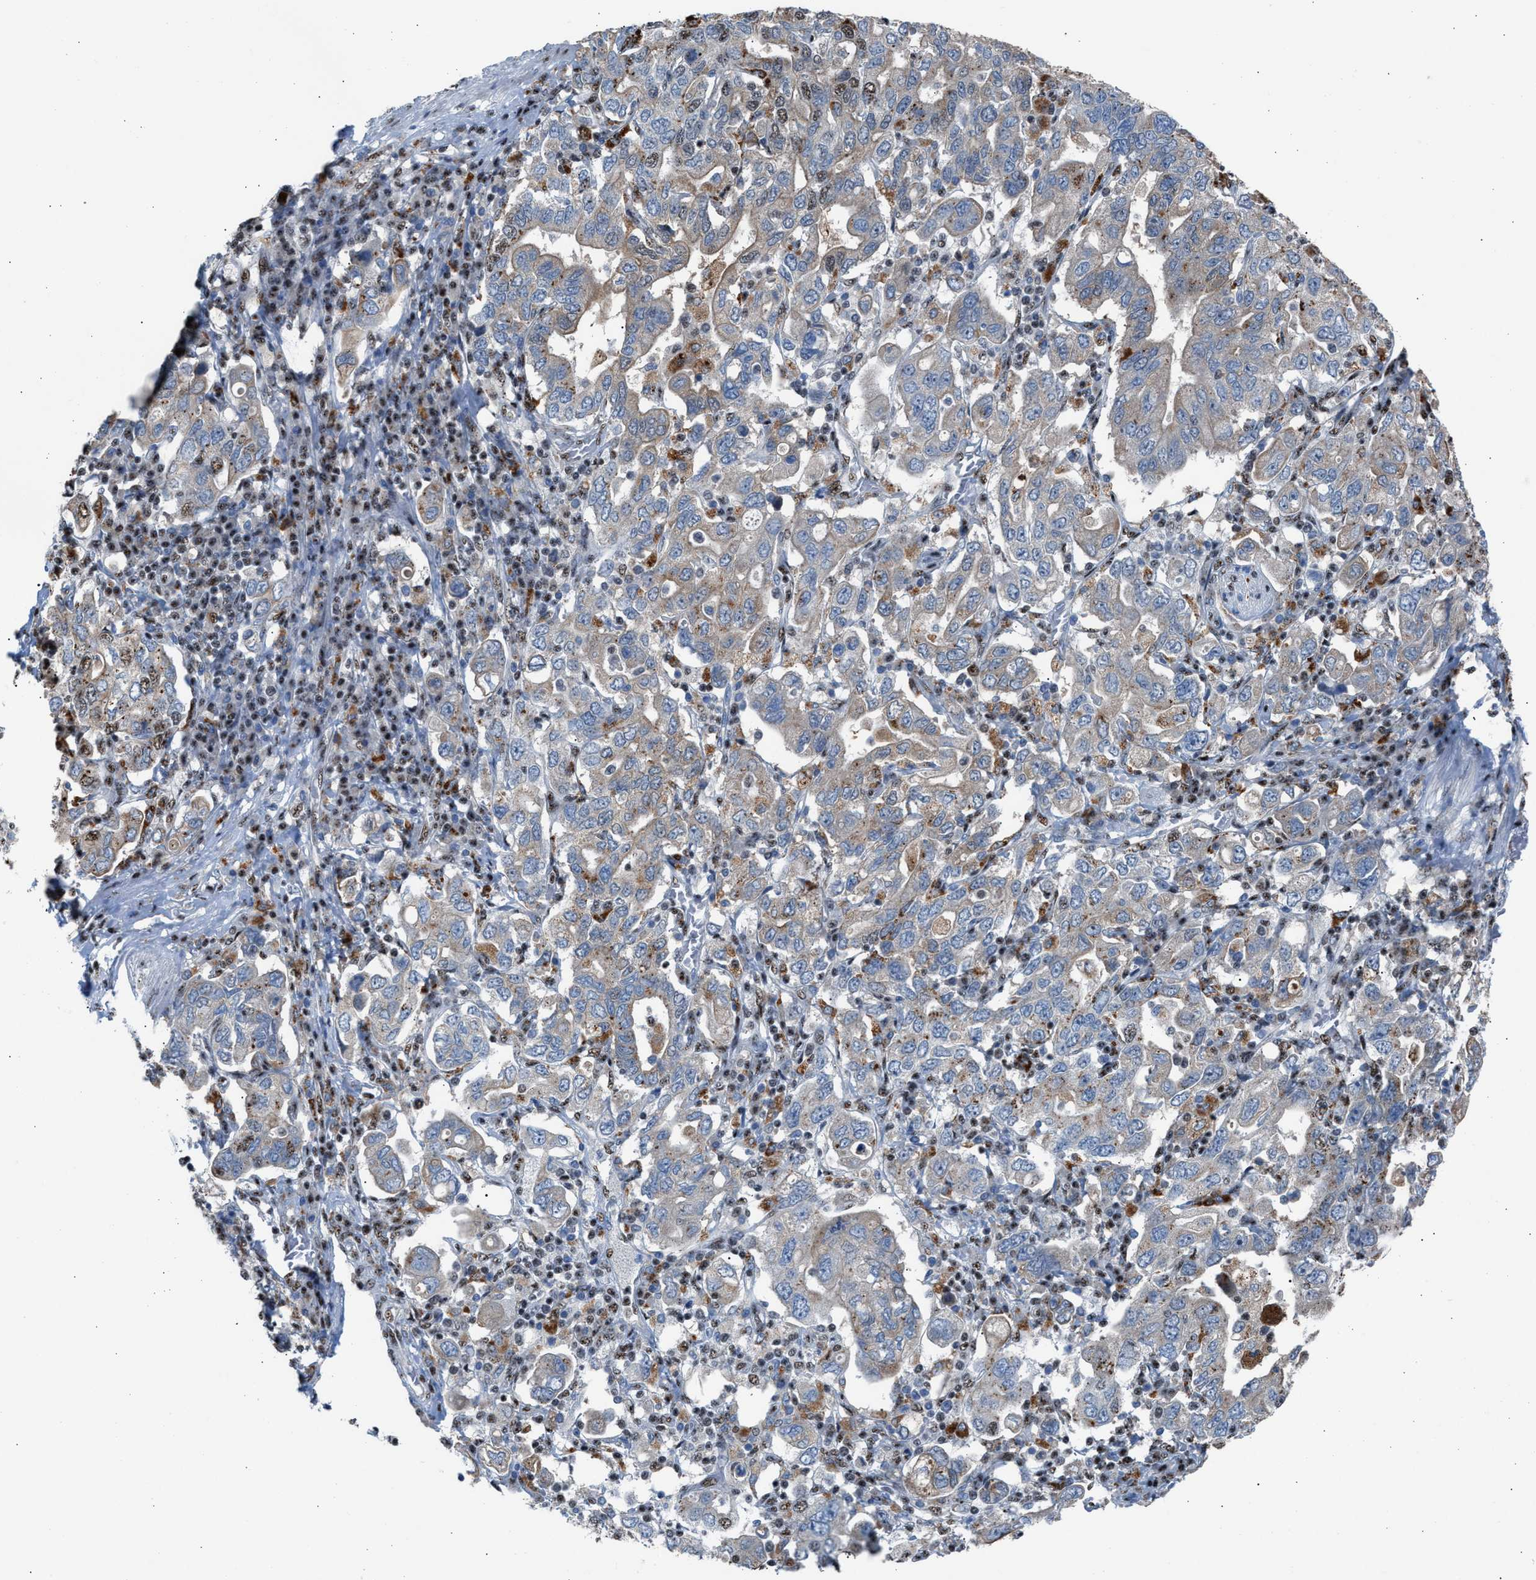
{"staining": {"intensity": "weak", "quantity": "25%-75%", "location": "cytoplasmic/membranous"}, "tissue": "stomach cancer", "cell_type": "Tumor cells", "image_type": "cancer", "snomed": [{"axis": "morphology", "description": "Adenocarcinoma, NOS"}, {"axis": "topography", "description": "Stomach, upper"}], "caption": "An IHC photomicrograph of tumor tissue is shown. Protein staining in brown shows weak cytoplasmic/membranous positivity in adenocarcinoma (stomach) within tumor cells.", "gene": "CENPP", "patient": {"sex": "male", "age": 62}}